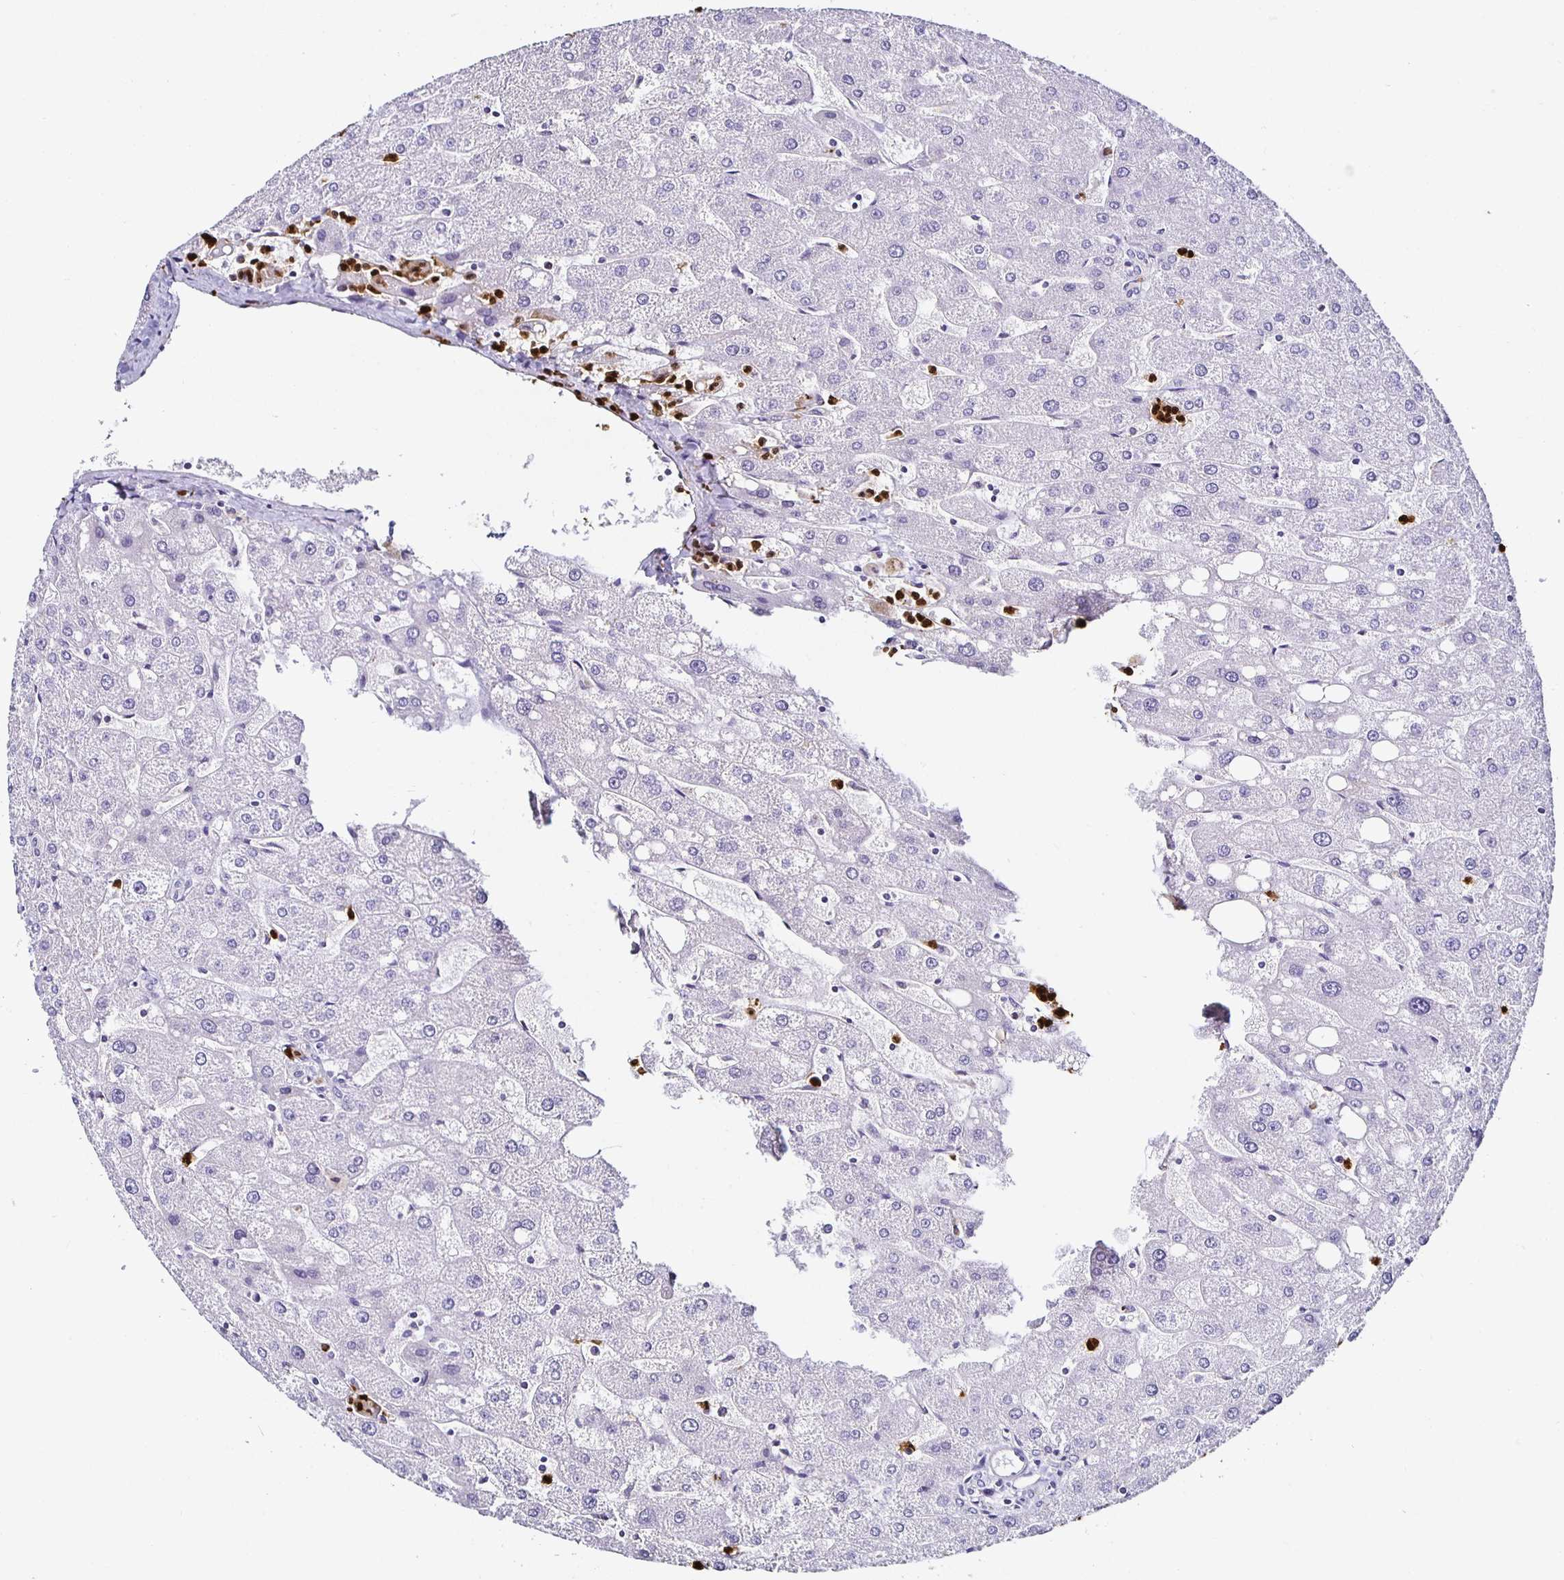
{"staining": {"intensity": "negative", "quantity": "none", "location": "none"}, "tissue": "liver", "cell_type": "Cholangiocytes", "image_type": "normal", "snomed": [{"axis": "morphology", "description": "Normal tissue, NOS"}, {"axis": "topography", "description": "Liver"}], "caption": "Immunohistochemistry (IHC) of unremarkable human liver demonstrates no expression in cholangiocytes.", "gene": "TLR4", "patient": {"sex": "male", "age": 67}}